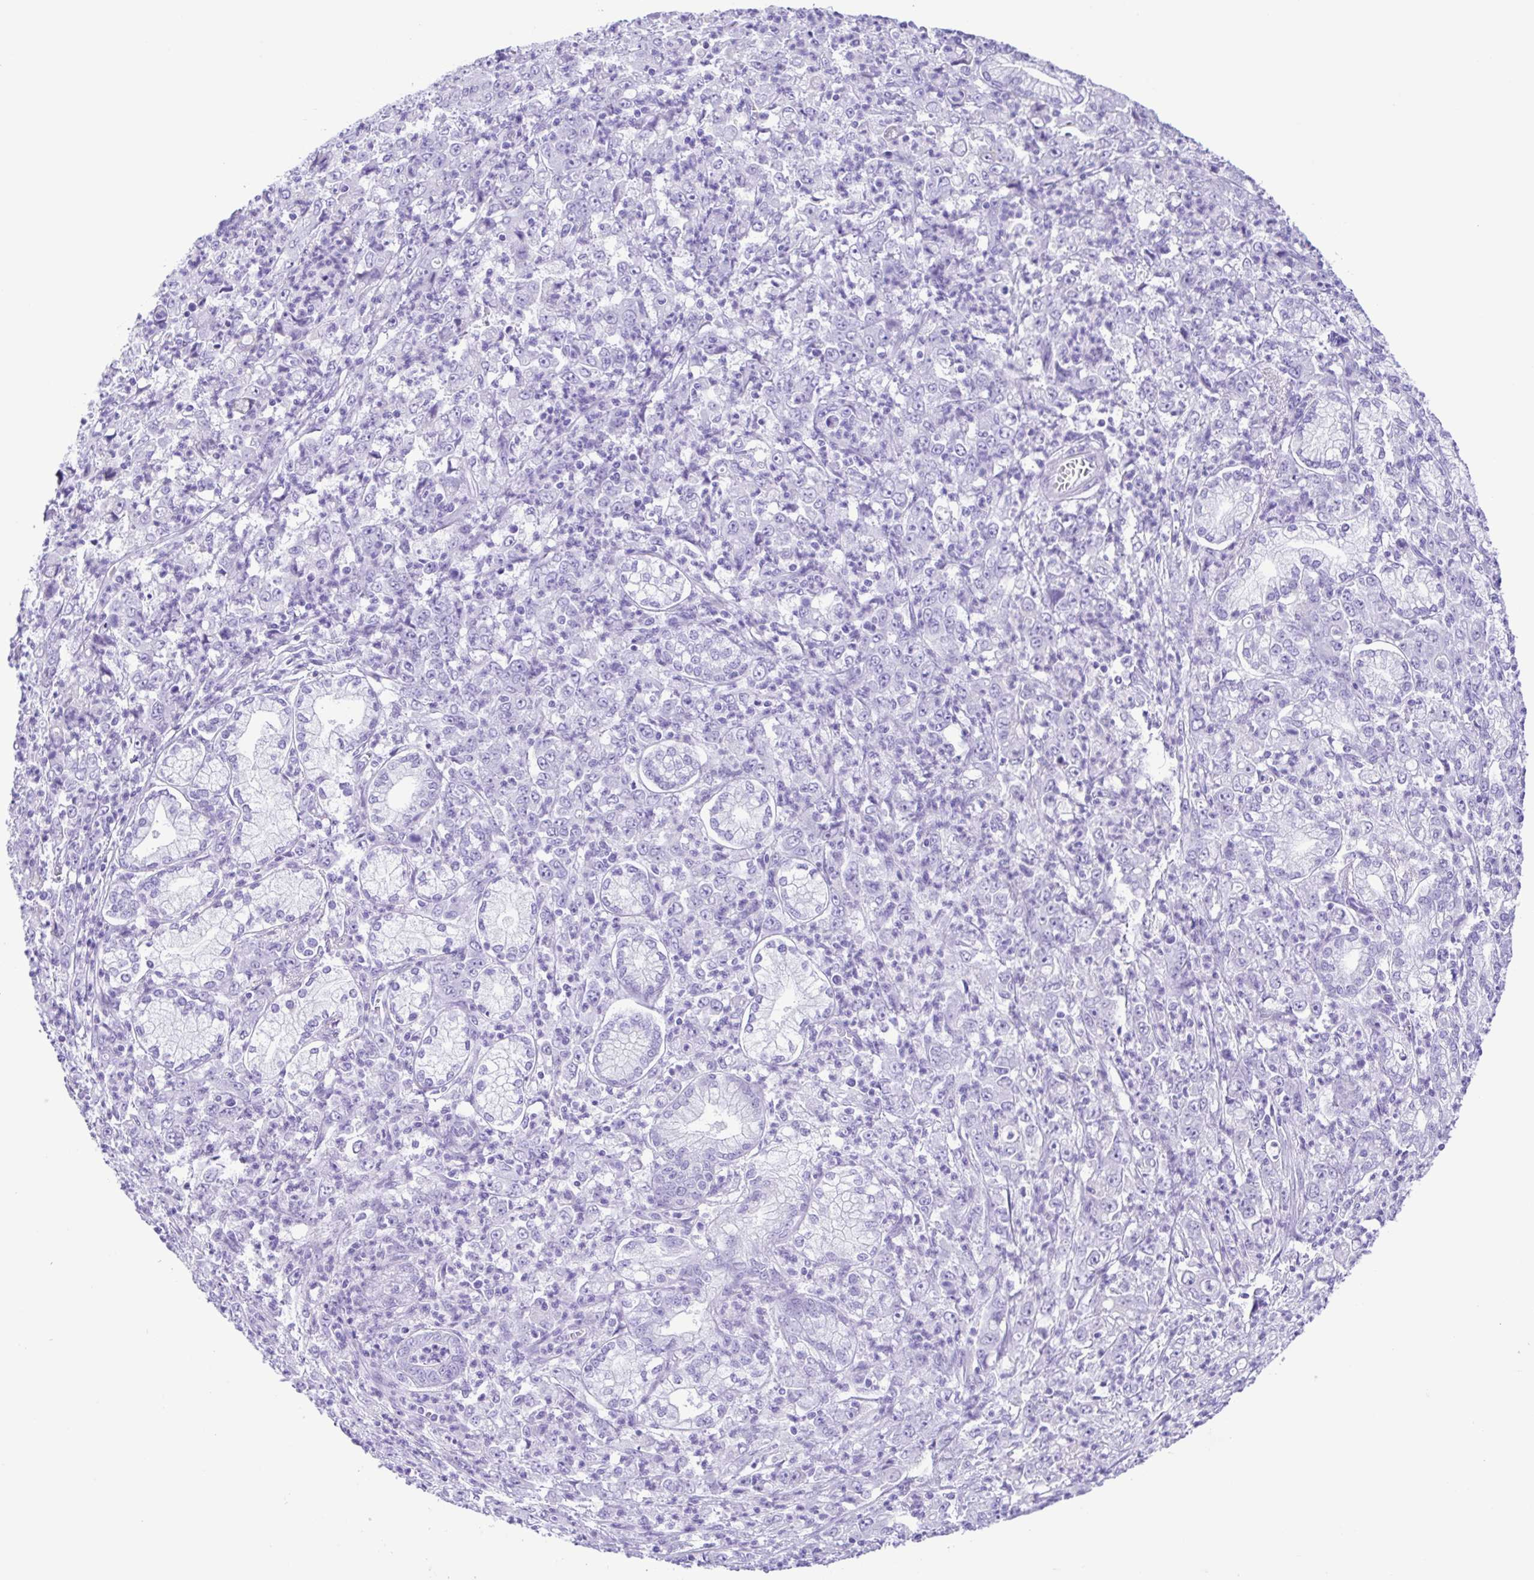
{"staining": {"intensity": "negative", "quantity": "none", "location": "none"}, "tissue": "stomach cancer", "cell_type": "Tumor cells", "image_type": "cancer", "snomed": [{"axis": "morphology", "description": "Adenocarcinoma, NOS"}, {"axis": "topography", "description": "Stomach, lower"}], "caption": "The immunohistochemistry photomicrograph has no significant expression in tumor cells of stomach cancer tissue.", "gene": "ERP27", "patient": {"sex": "female", "age": 71}}